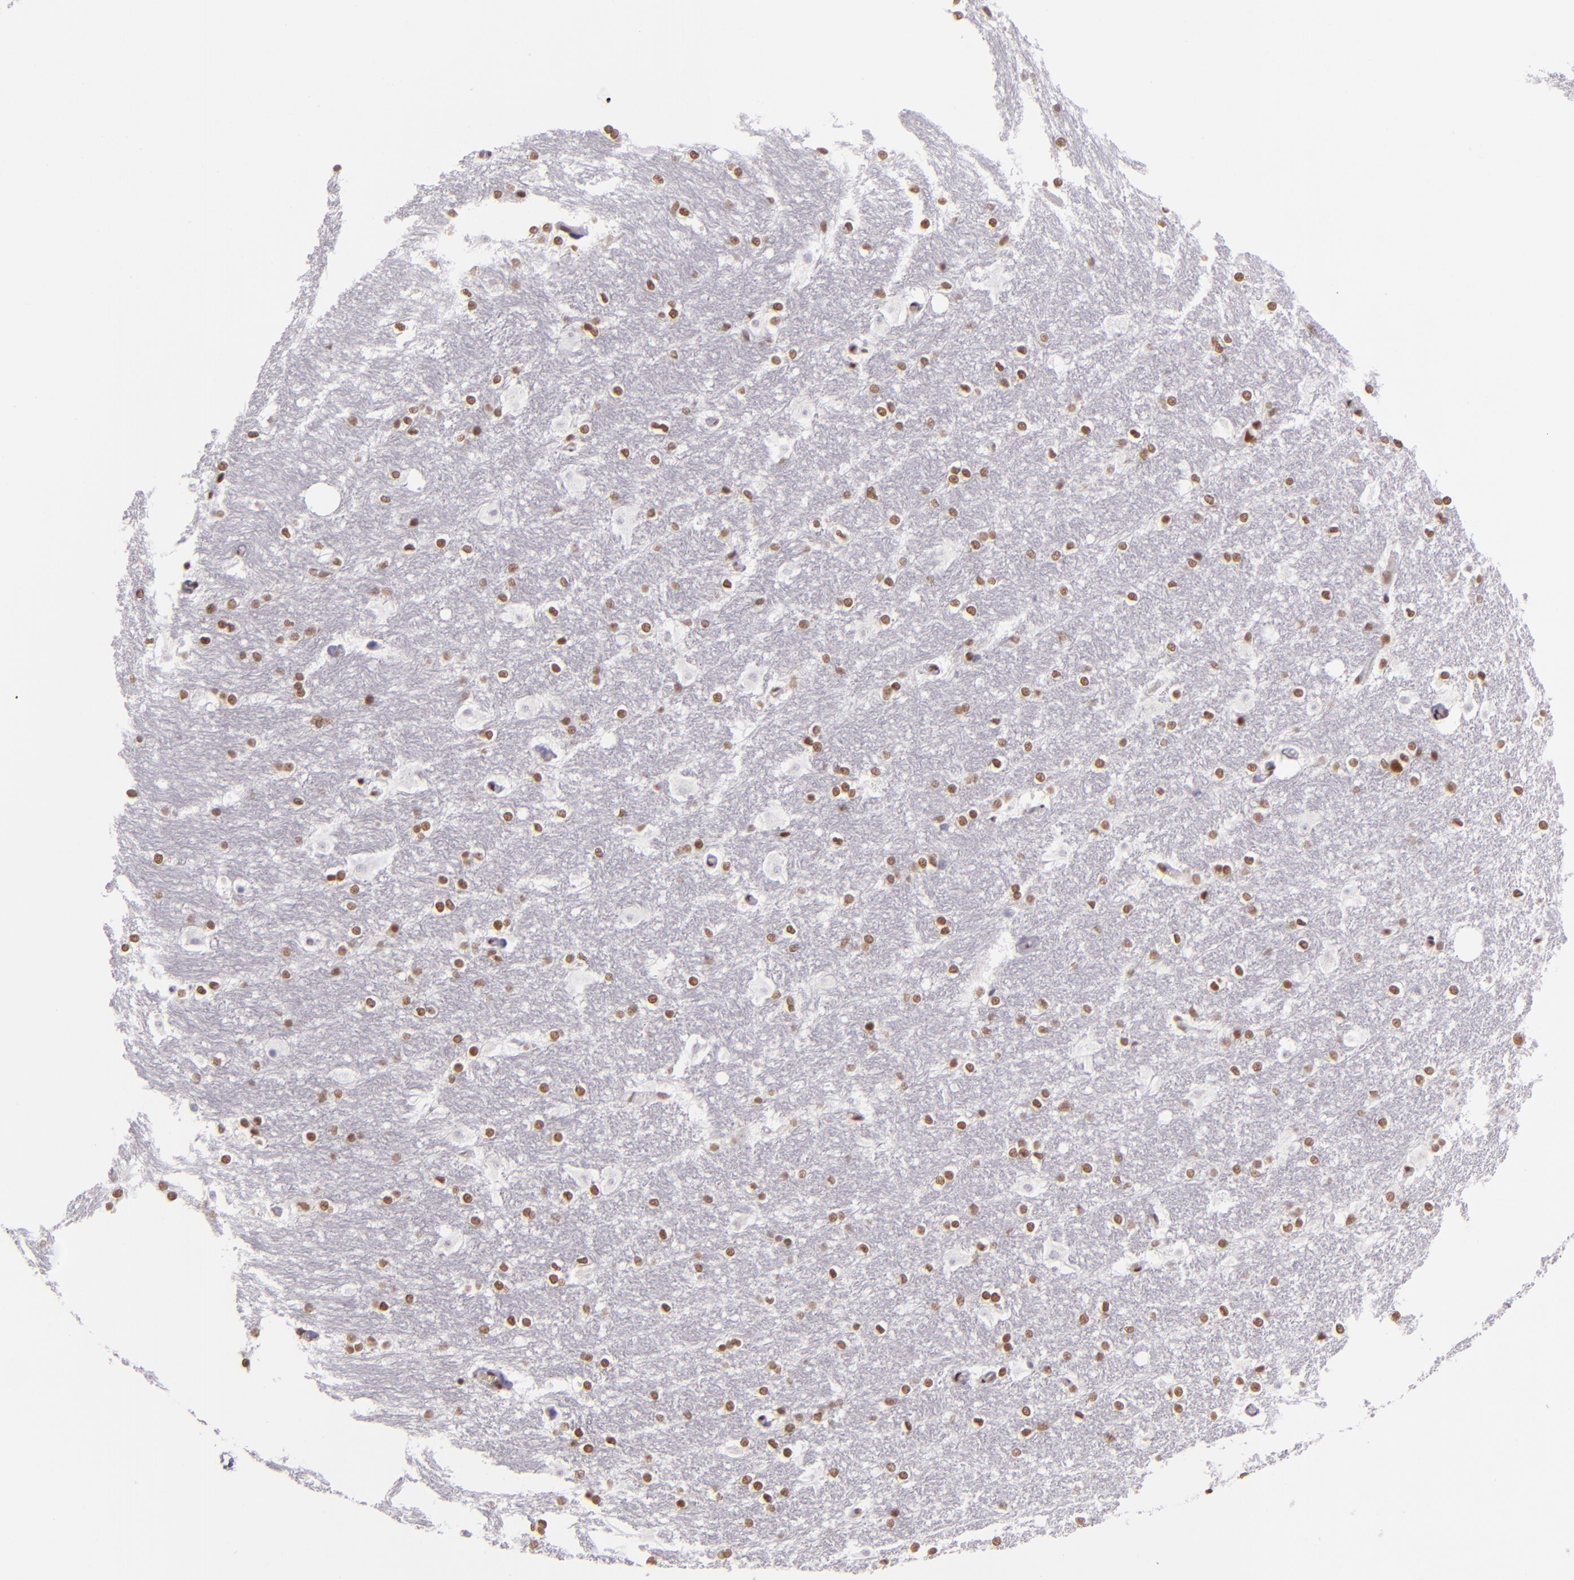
{"staining": {"intensity": "weak", "quantity": ">75%", "location": "nuclear"}, "tissue": "hippocampus", "cell_type": "Glial cells", "image_type": "normal", "snomed": [{"axis": "morphology", "description": "Normal tissue, NOS"}, {"axis": "topography", "description": "Hippocampus"}], "caption": "Immunohistochemical staining of benign hippocampus shows >75% levels of weak nuclear protein positivity in approximately >75% of glial cells. (Stains: DAB in brown, nuclei in blue, Microscopy: brightfield microscopy at high magnification).", "gene": "BRD8", "patient": {"sex": "female", "age": 19}}